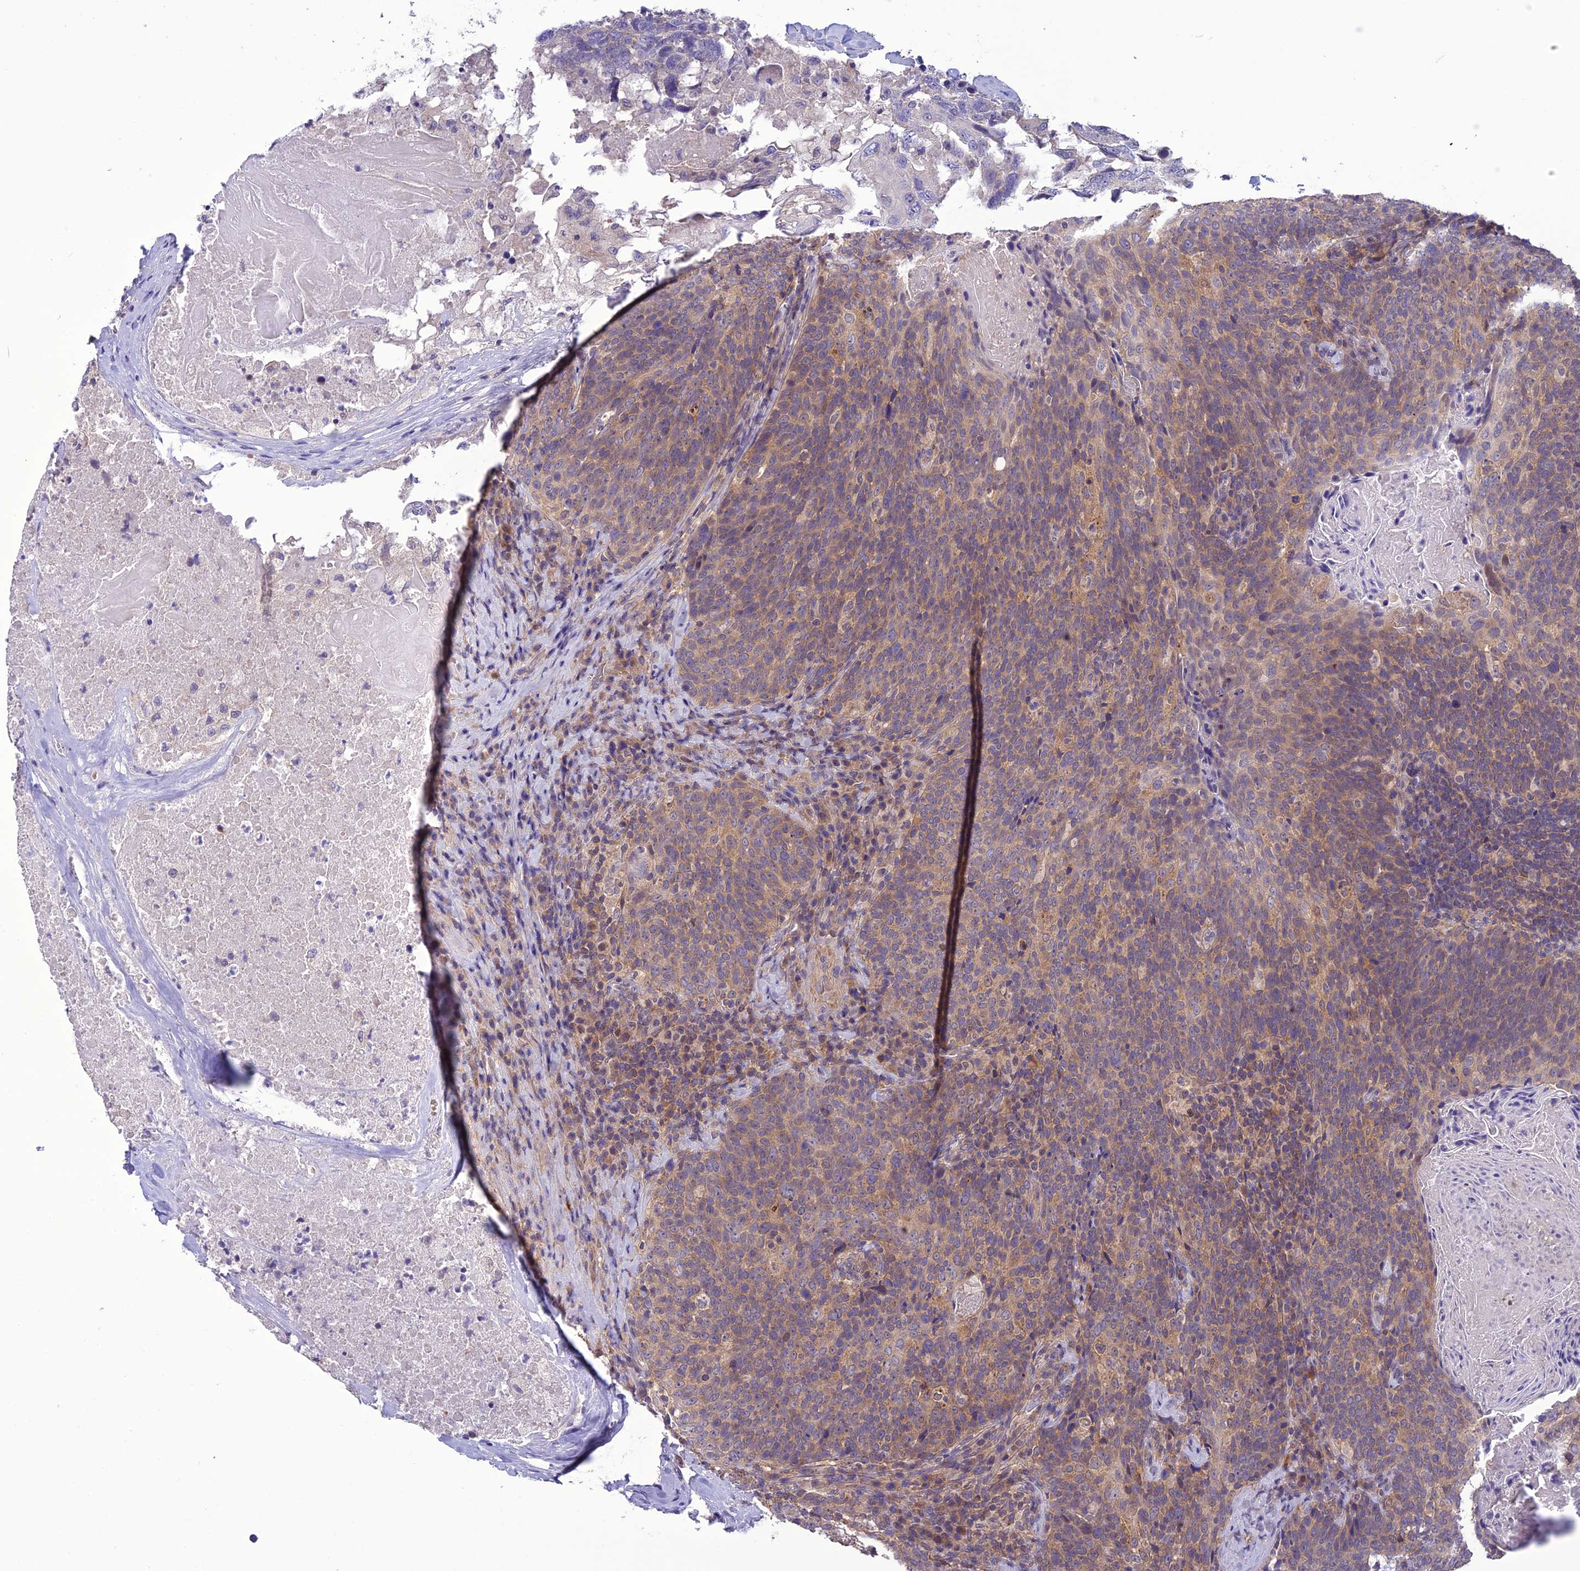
{"staining": {"intensity": "weak", "quantity": ">75%", "location": "cytoplasmic/membranous"}, "tissue": "head and neck cancer", "cell_type": "Tumor cells", "image_type": "cancer", "snomed": [{"axis": "morphology", "description": "Squamous cell carcinoma, NOS"}, {"axis": "morphology", "description": "Squamous cell carcinoma, metastatic, NOS"}, {"axis": "topography", "description": "Lymph node"}, {"axis": "topography", "description": "Head-Neck"}], "caption": "Head and neck cancer stained with a protein marker demonstrates weak staining in tumor cells.", "gene": "PSMF1", "patient": {"sex": "male", "age": 62}}